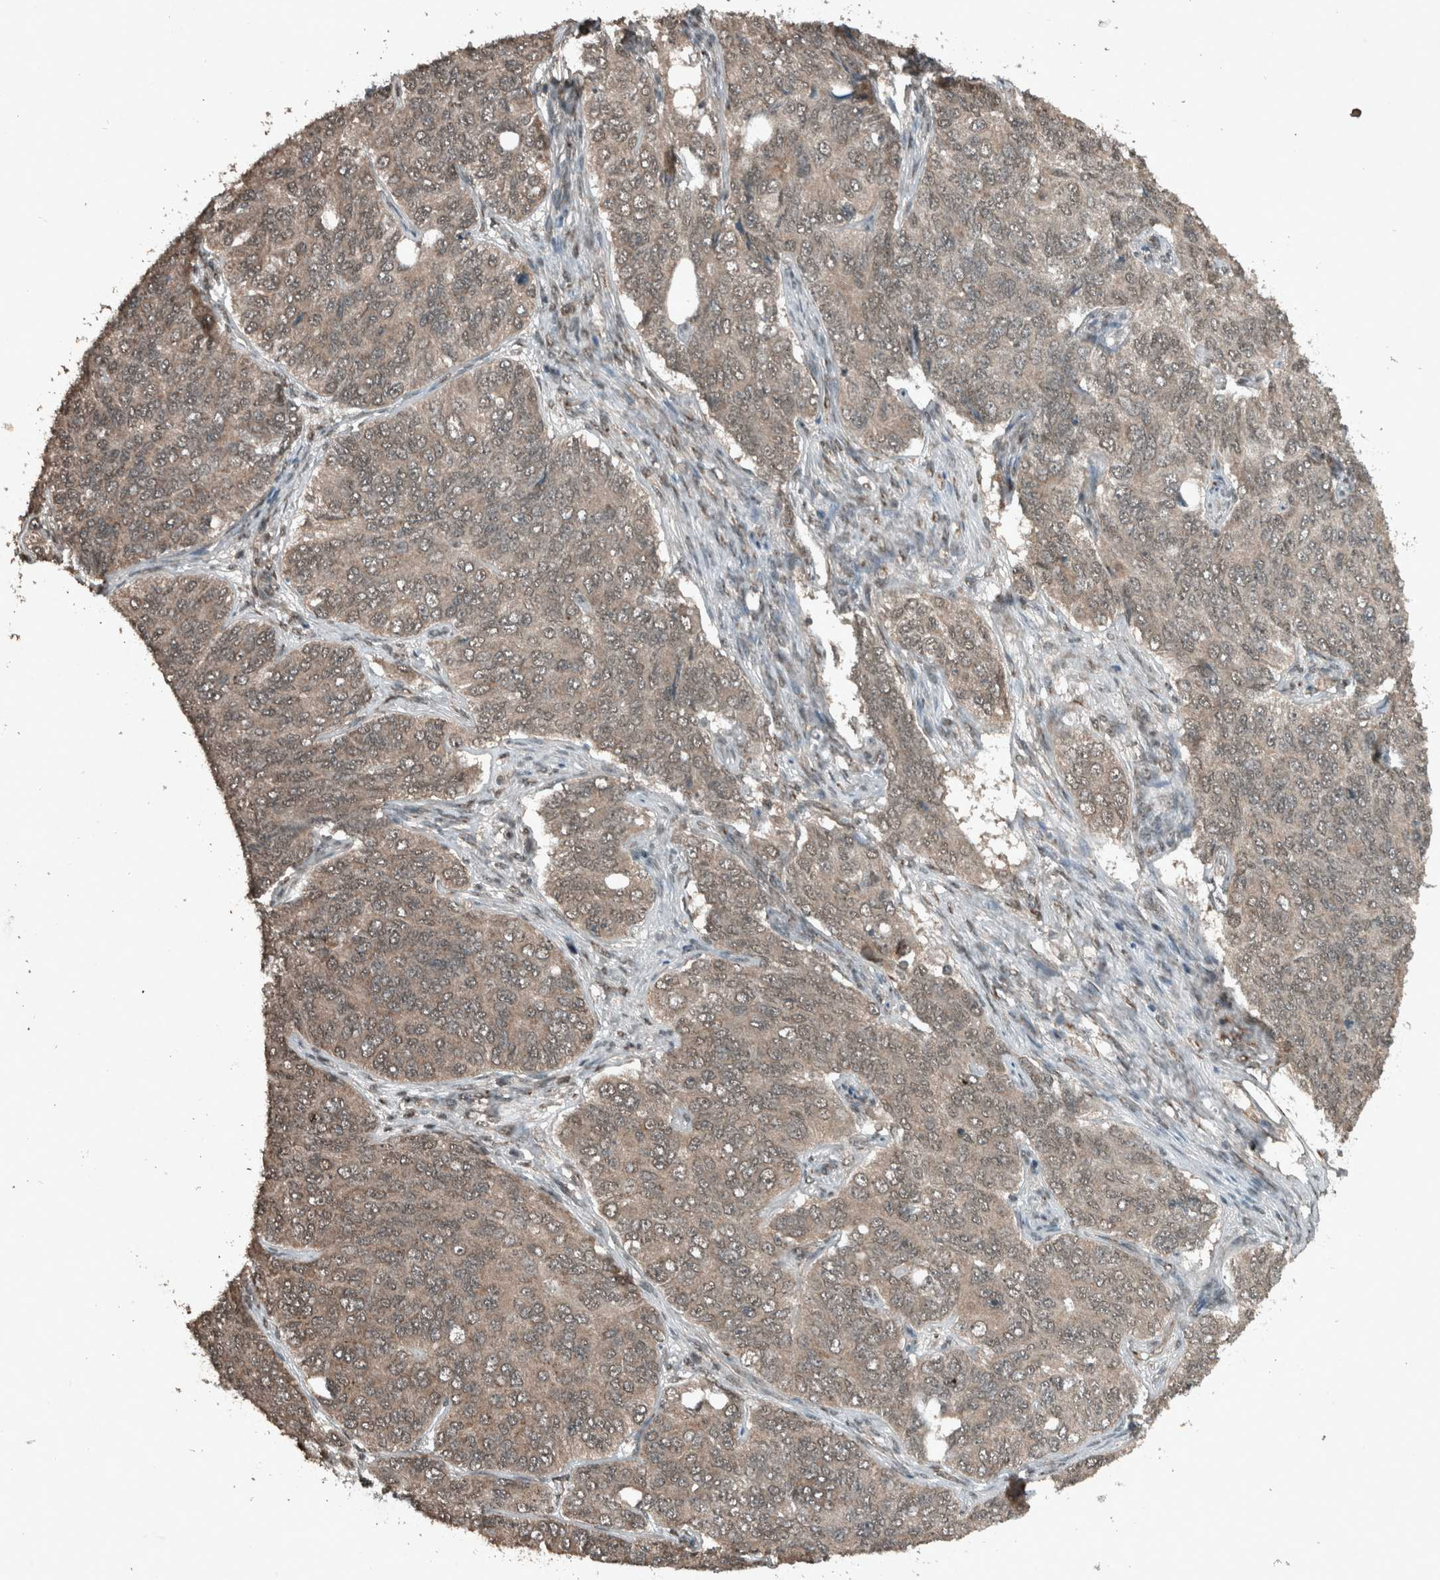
{"staining": {"intensity": "weak", "quantity": ">75%", "location": "cytoplasmic/membranous,nuclear"}, "tissue": "ovarian cancer", "cell_type": "Tumor cells", "image_type": "cancer", "snomed": [{"axis": "morphology", "description": "Carcinoma, endometroid"}, {"axis": "topography", "description": "Ovary"}], "caption": "Immunohistochemistry (DAB (3,3'-diaminobenzidine)) staining of human endometroid carcinoma (ovarian) shows weak cytoplasmic/membranous and nuclear protein positivity in approximately >75% of tumor cells.", "gene": "ARHGEF12", "patient": {"sex": "female", "age": 51}}